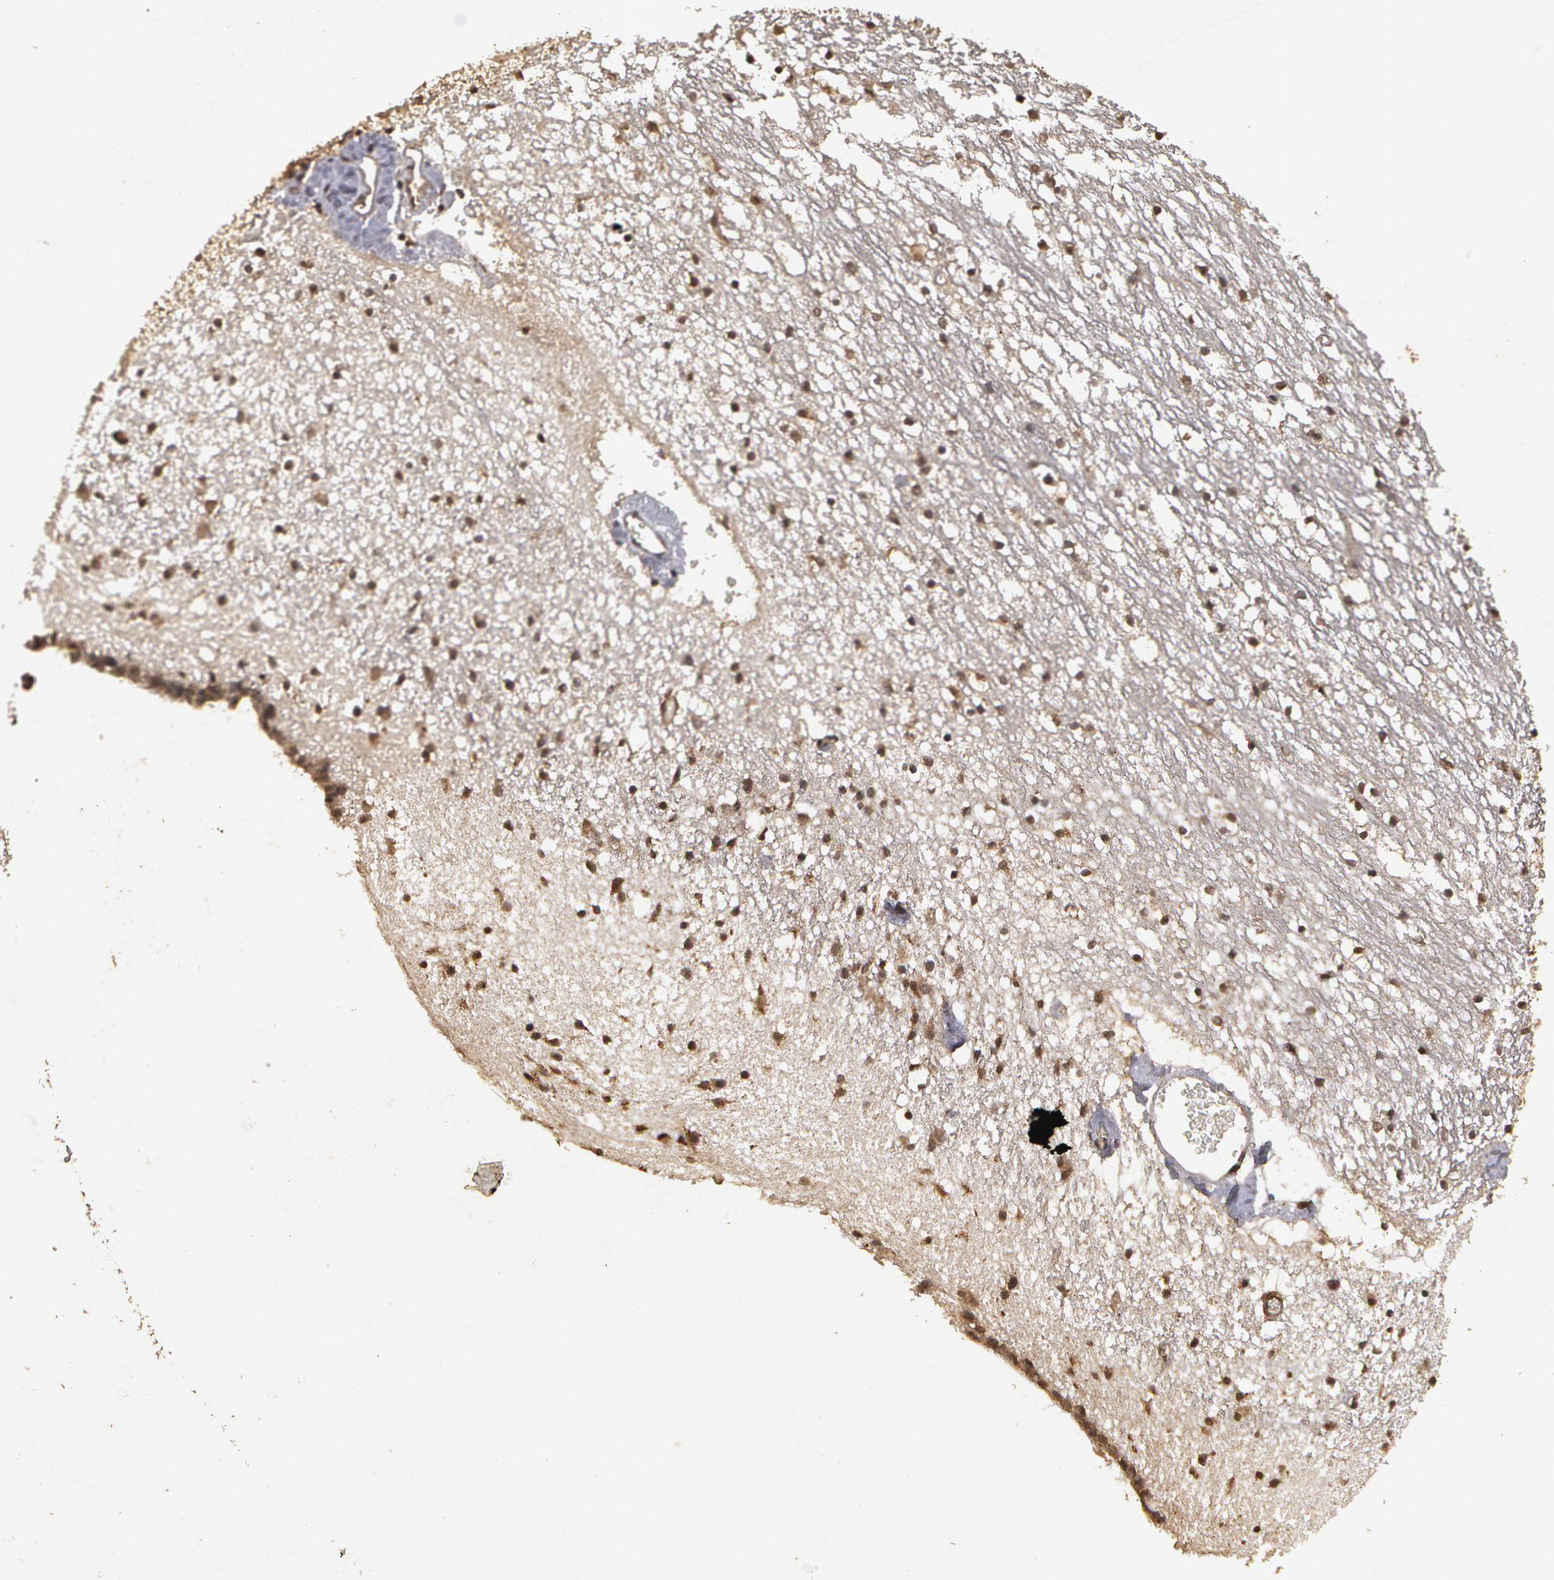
{"staining": {"intensity": "weak", "quantity": "25%-75%", "location": "nuclear"}, "tissue": "caudate", "cell_type": "Glial cells", "image_type": "normal", "snomed": [{"axis": "morphology", "description": "Normal tissue, NOS"}, {"axis": "topography", "description": "Lateral ventricle wall"}], "caption": "This is an image of IHC staining of benign caudate, which shows weak expression in the nuclear of glial cells.", "gene": "CALR", "patient": {"sex": "male", "age": 45}}